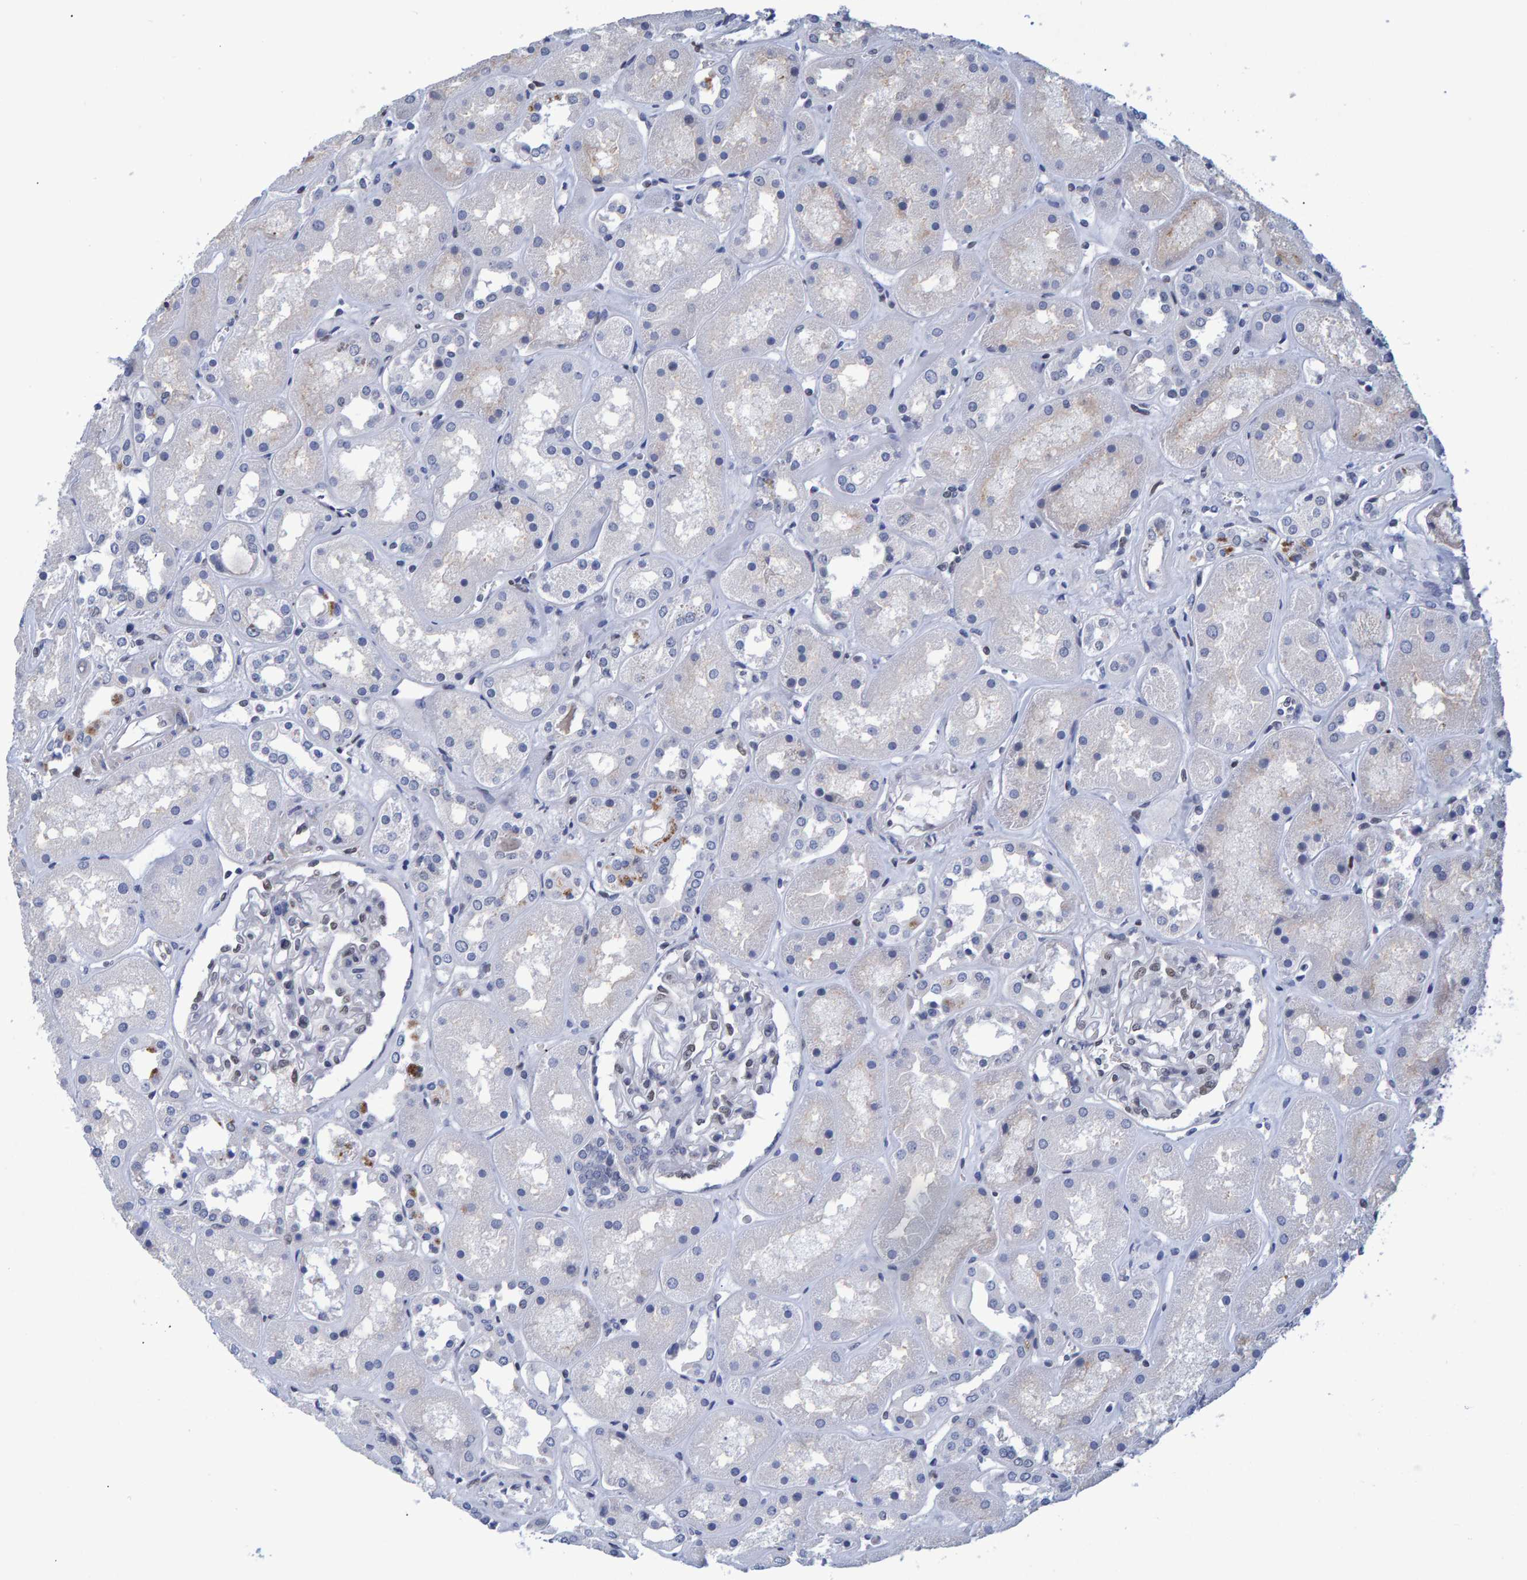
{"staining": {"intensity": "weak", "quantity": "25%-75%", "location": "nuclear"}, "tissue": "kidney", "cell_type": "Cells in glomeruli", "image_type": "normal", "snomed": [{"axis": "morphology", "description": "Normal tissue, NOS"}, {"axis": "topography", "description": "Kidney"}], "caption": "A brown stain highlights weak nuclear staining of a protein in cells in glomeruli of normal human kidney.", "gene": "QKI", "patient": {"sex": "male", "age": 70}}